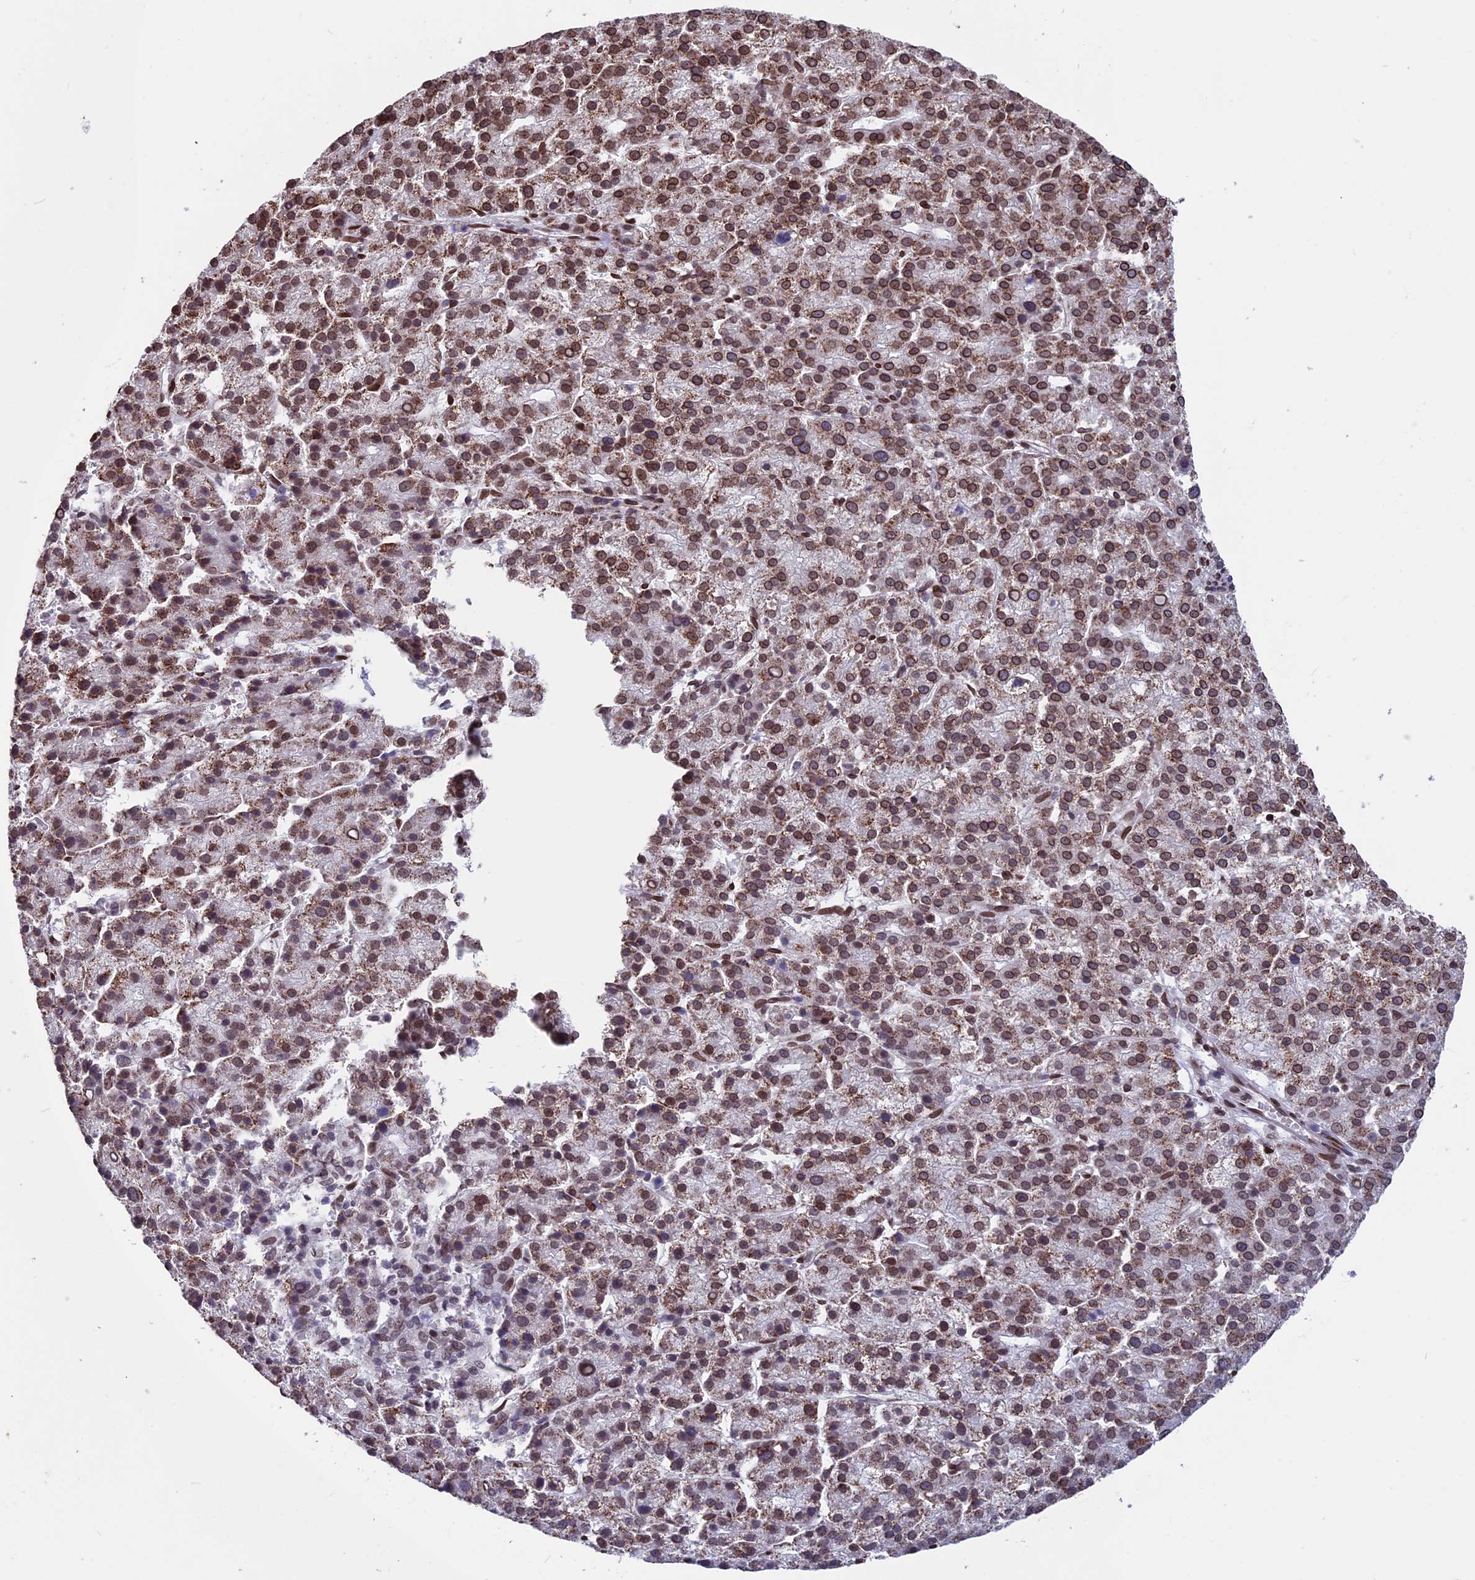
{"staining": {"intensity": "strong", "quantity": ">75%", "location": "cytoplasmic/membranous,nuclear"}, "tissue": "liver cancer", "cell_type": "Tumor cells", "image_type": "cancer", "snomed": [{"axis": "morphology", "description": "Carcinoma, Hepatocellular, NOS"}, {"axis": "topography", "description": "Liver"}], "caption": "Liver hepatocellular carcinoma stained for a protein demonstrates strong cytoplasmic/membranous and nuclear positivity in tumor cells. The staining was performed using DAB to visualize the protein expression in brown, while the nuclei were stained in blue with hematoxylin (Magnification: 20x).", "gene": "PTCHD4", "patient": {"sex": "female", "age": 58}}